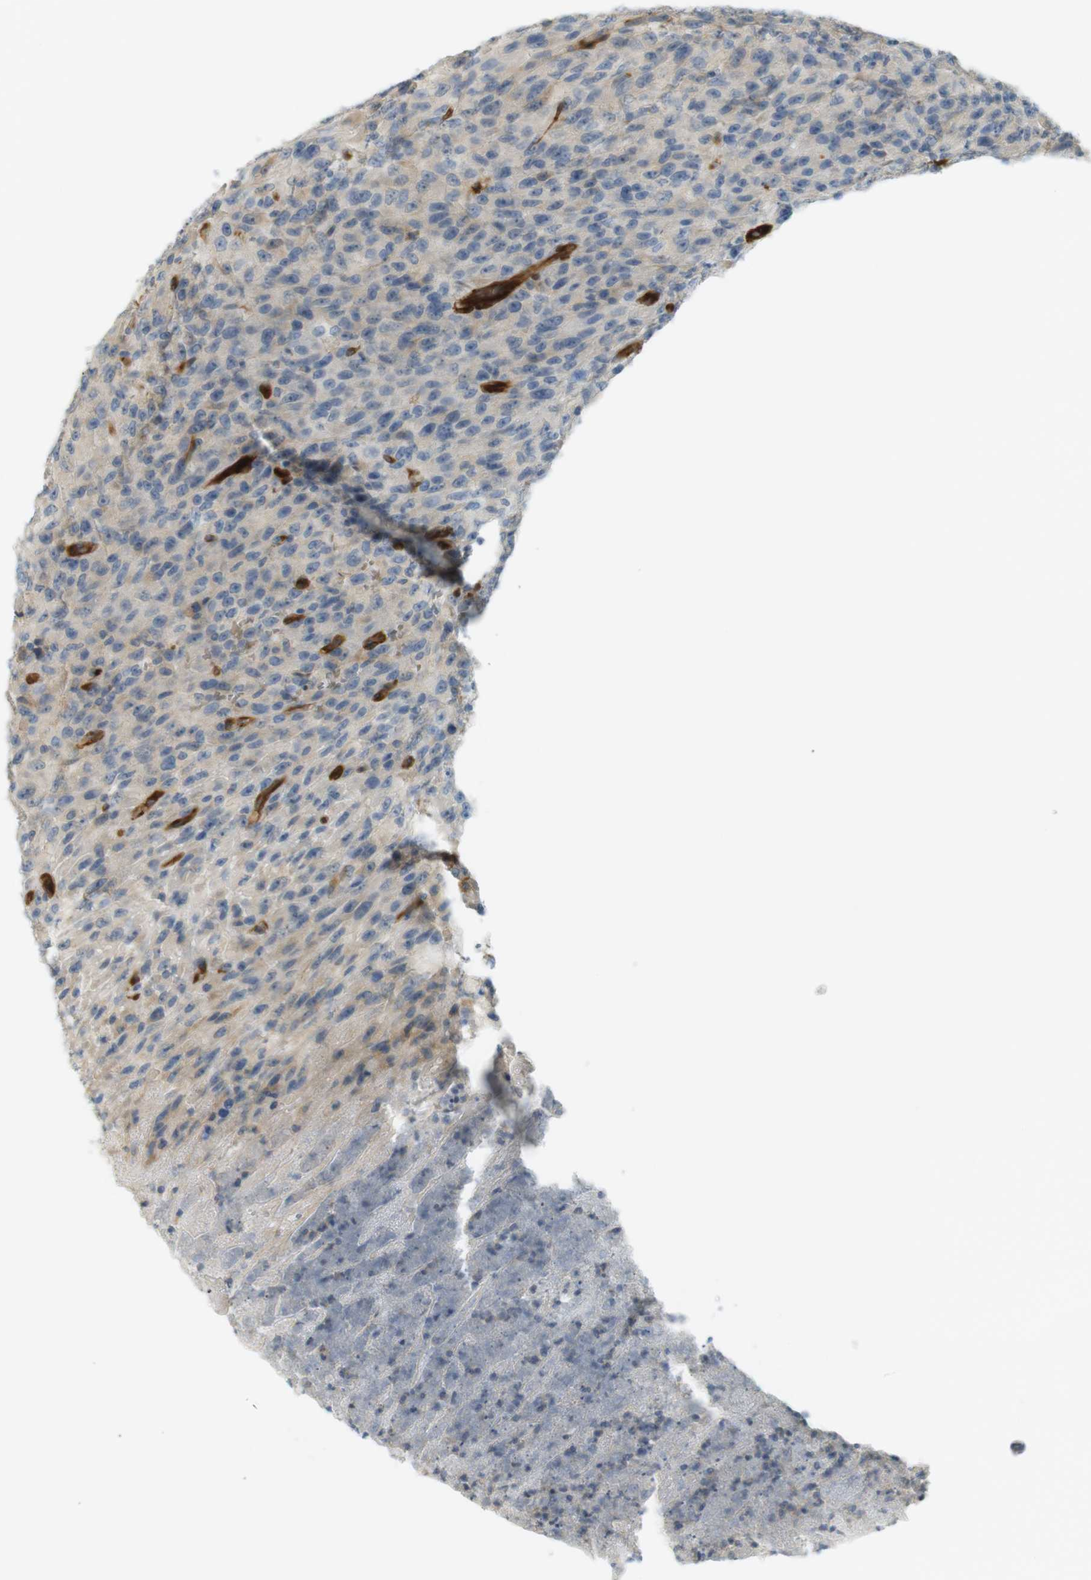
{"staining": {"intensity": "weak", "quantity": "25%-75%", "location": "cytoplasmic/membranous"}, "tissue": "urothelial cancer", "cell_type": "Tumor cells", "image_type": "cancer", "snomed": [{"axis": "morphology", "description": "Urothelial carcinoma, High grade"}, {"axis": "topography", "description": "Urinary bladder"}], "caption": "Immunohistochemistry (IHC) (DAB) staining of urothelial cancer demonstrates weak cytoplasmic/membranous protein expression in approximately 25%-75% of tumor cells. (IHC, brightfield microscopy, high magnification).", "gene": "PDE3A", "patient": {"sex": "male", "age": 66}}